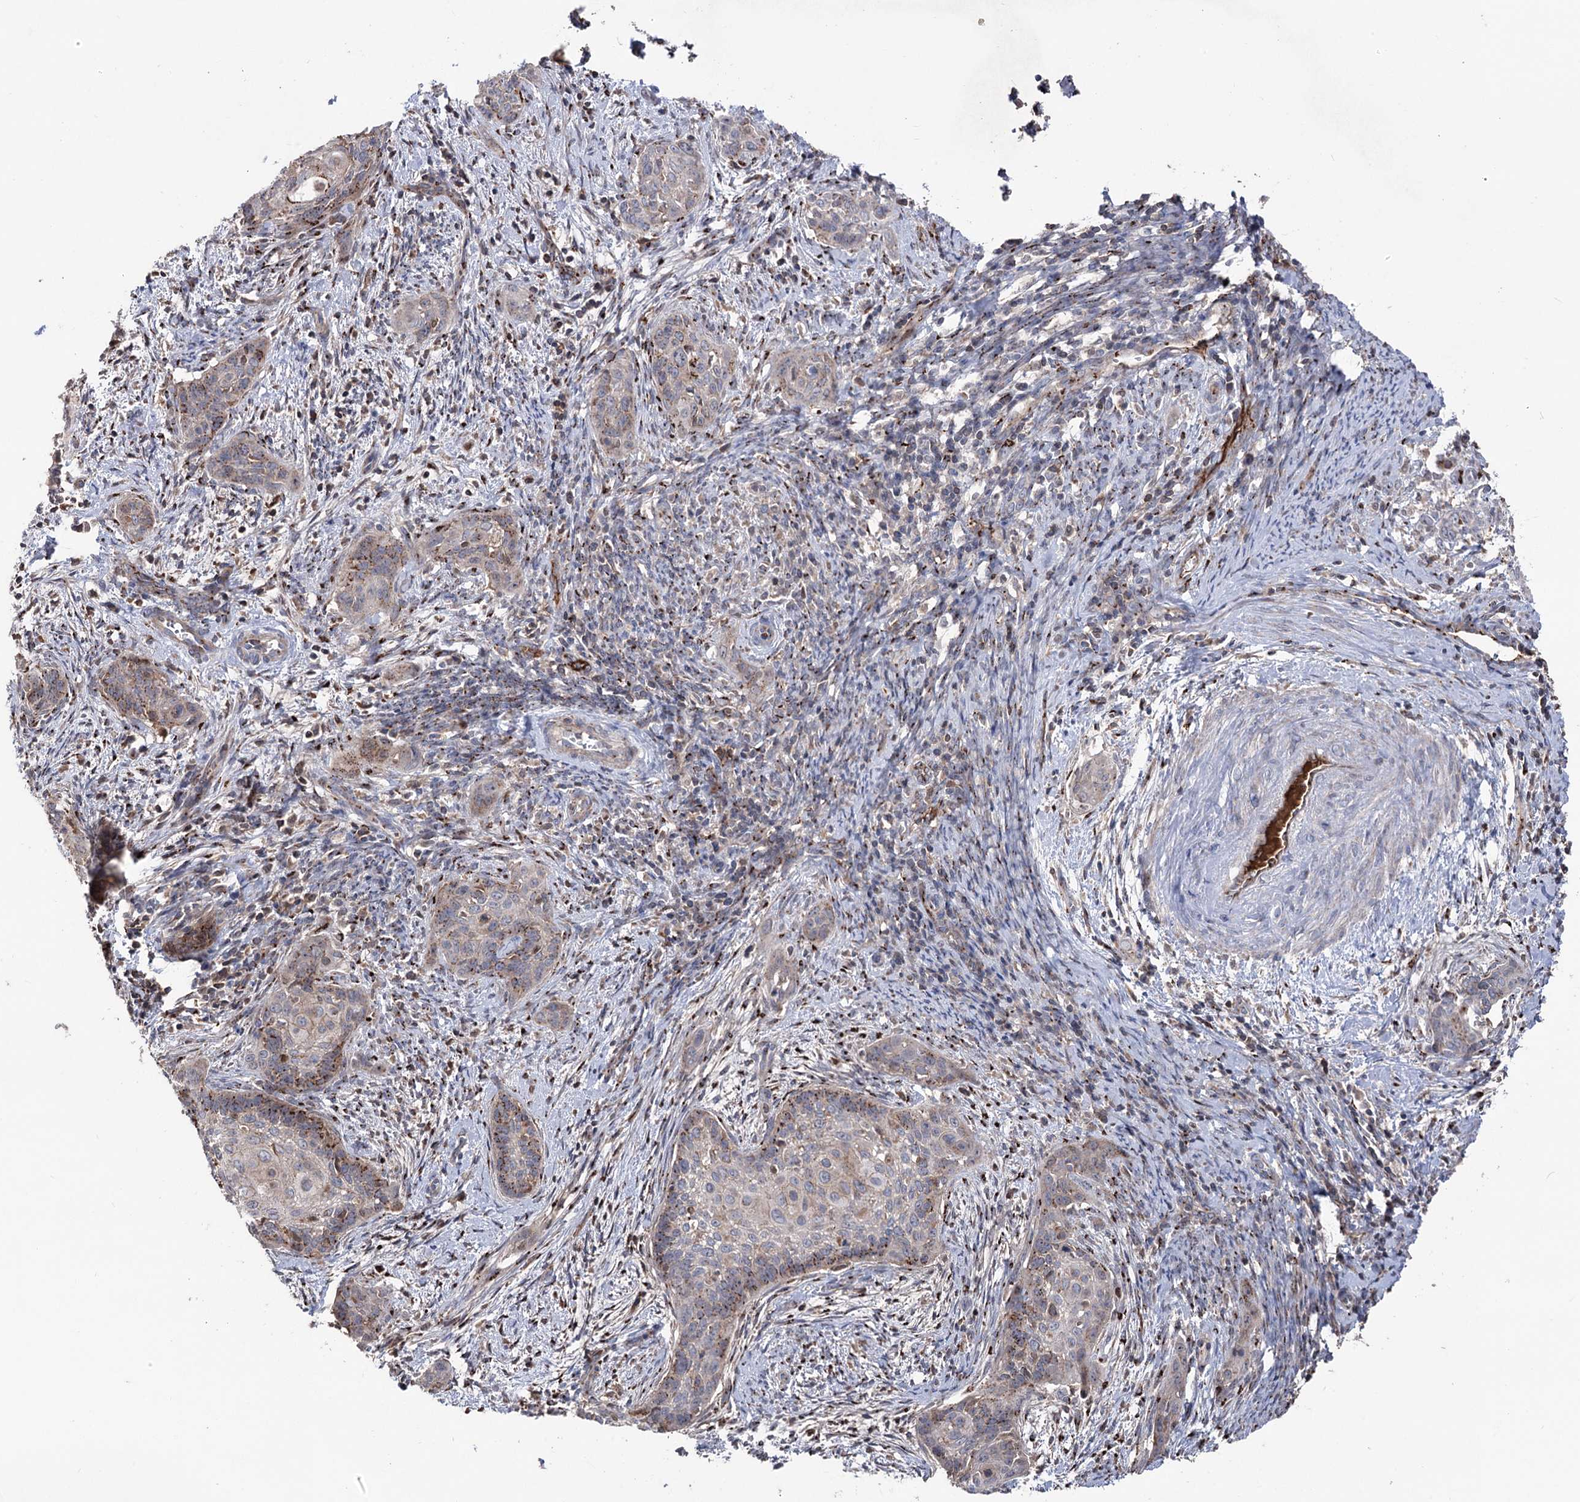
{"staining": {"intensity": "strong", "quantity": "<25%", "location": "cytoplasmic/membranous"}, "tissue": "cervical cancer", "cell_type": "Tumor cells", "image_type": "cancer", "snomed": [{"axis": "morphology", "description": "Squamous cell carcinoma, NOS"}, {"axis": "topography", "description": "Cervix"}], "caption": "A brown stain labels strong cytoplasmic/membranous expression of a protein in cervical cancer tumor cells.", "gene": "ARHGAP20", "patient": {"sex": "female", "age": 33}}